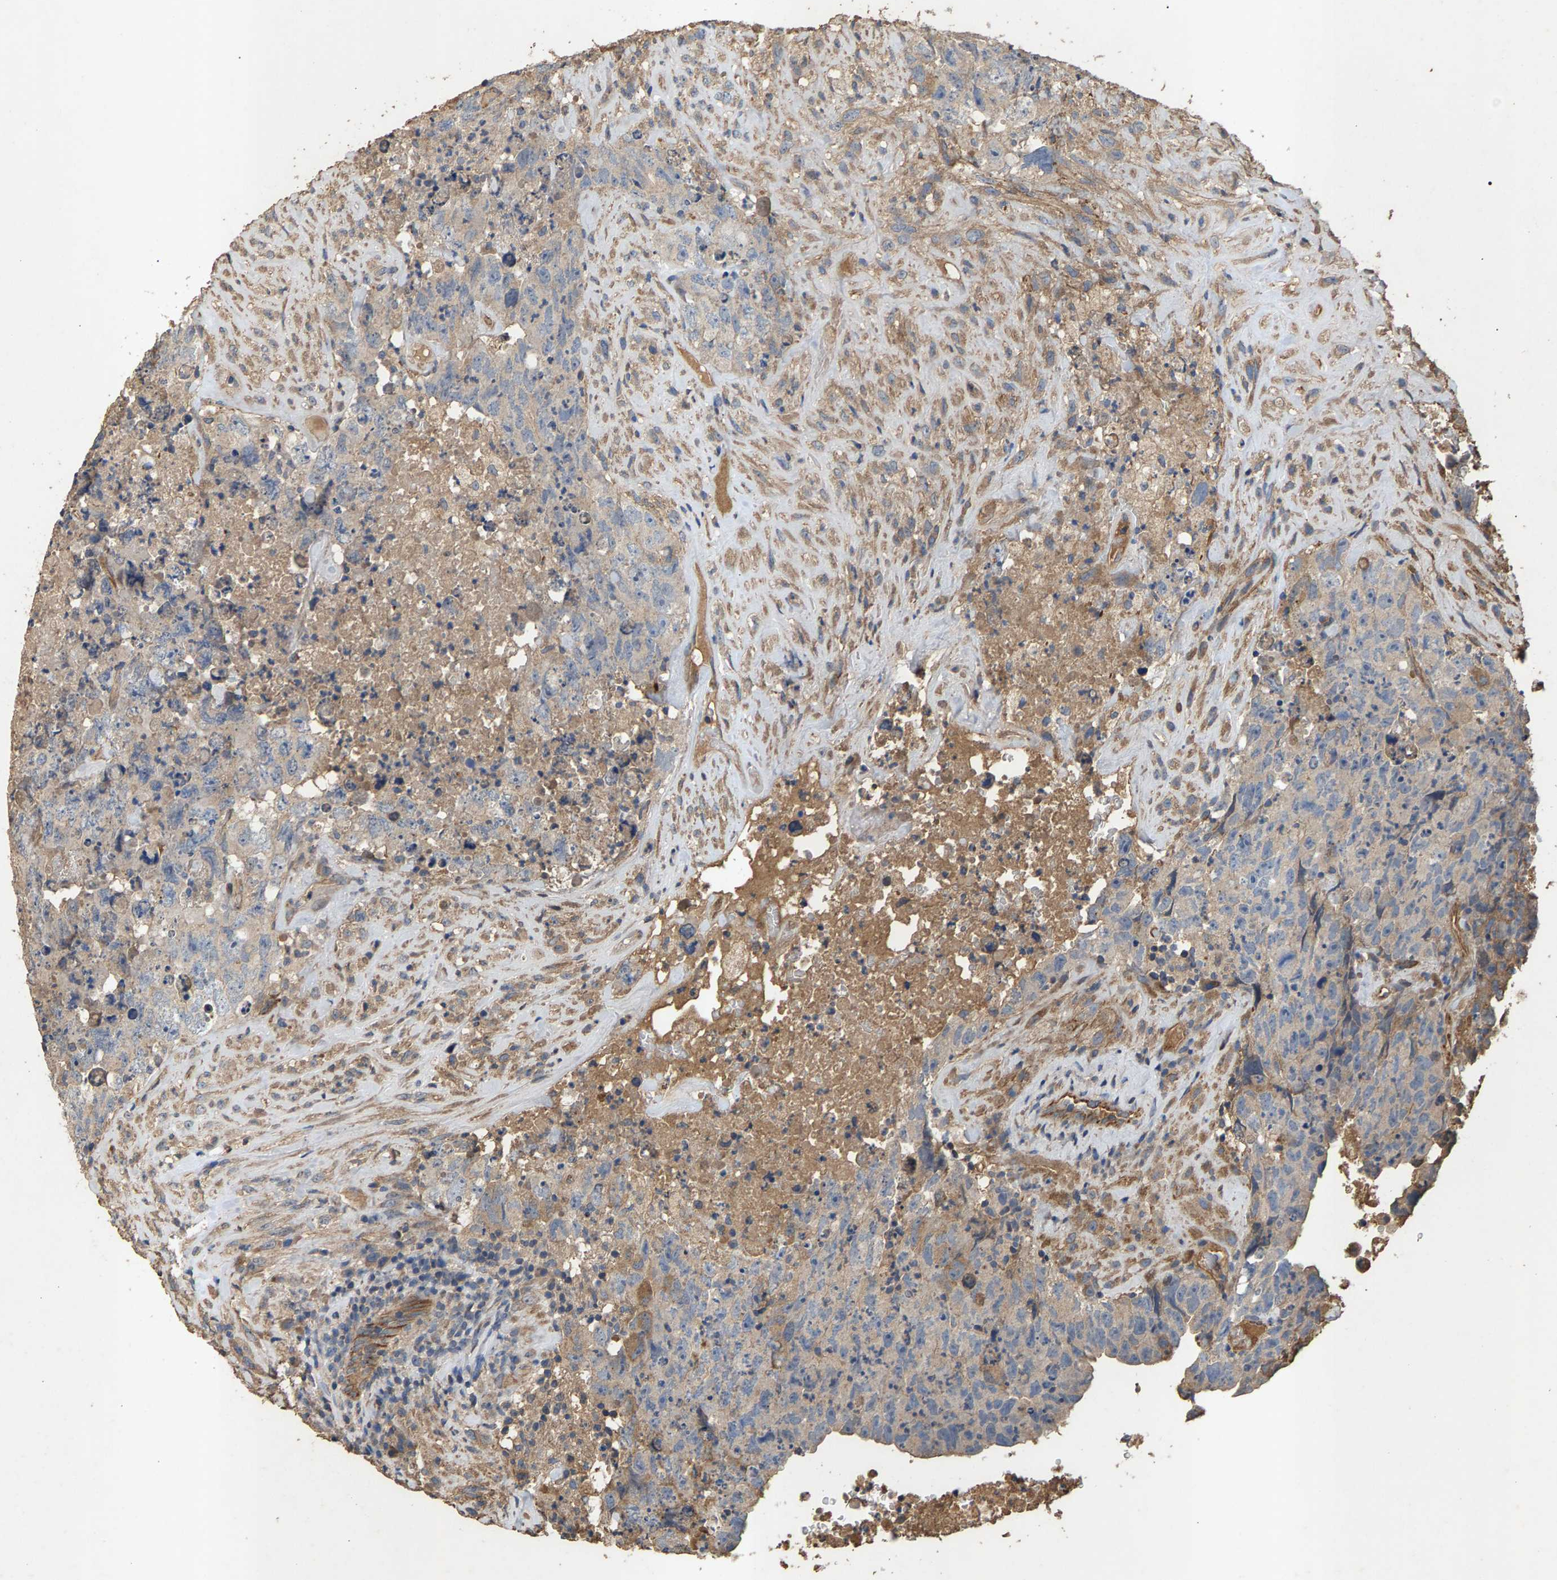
{"staining": {"intensity": "negative", "quantity": "none", "location": "none"}, "tissue": "testis cancer", "cell_type": "Tumor cells", "image_type": "cancer", "snomed": [{"axis": "morphology", "description": "Carcinoma, Embryonal, NOS"}, {"axis": "topography", "description": "Testis"}], "caption": "Tumor cells show no significant protein positivity in testis cancer (embryonal carcinoma).", "gene": "HTRA3", "patient": {"sex": "male", "age": 32}}